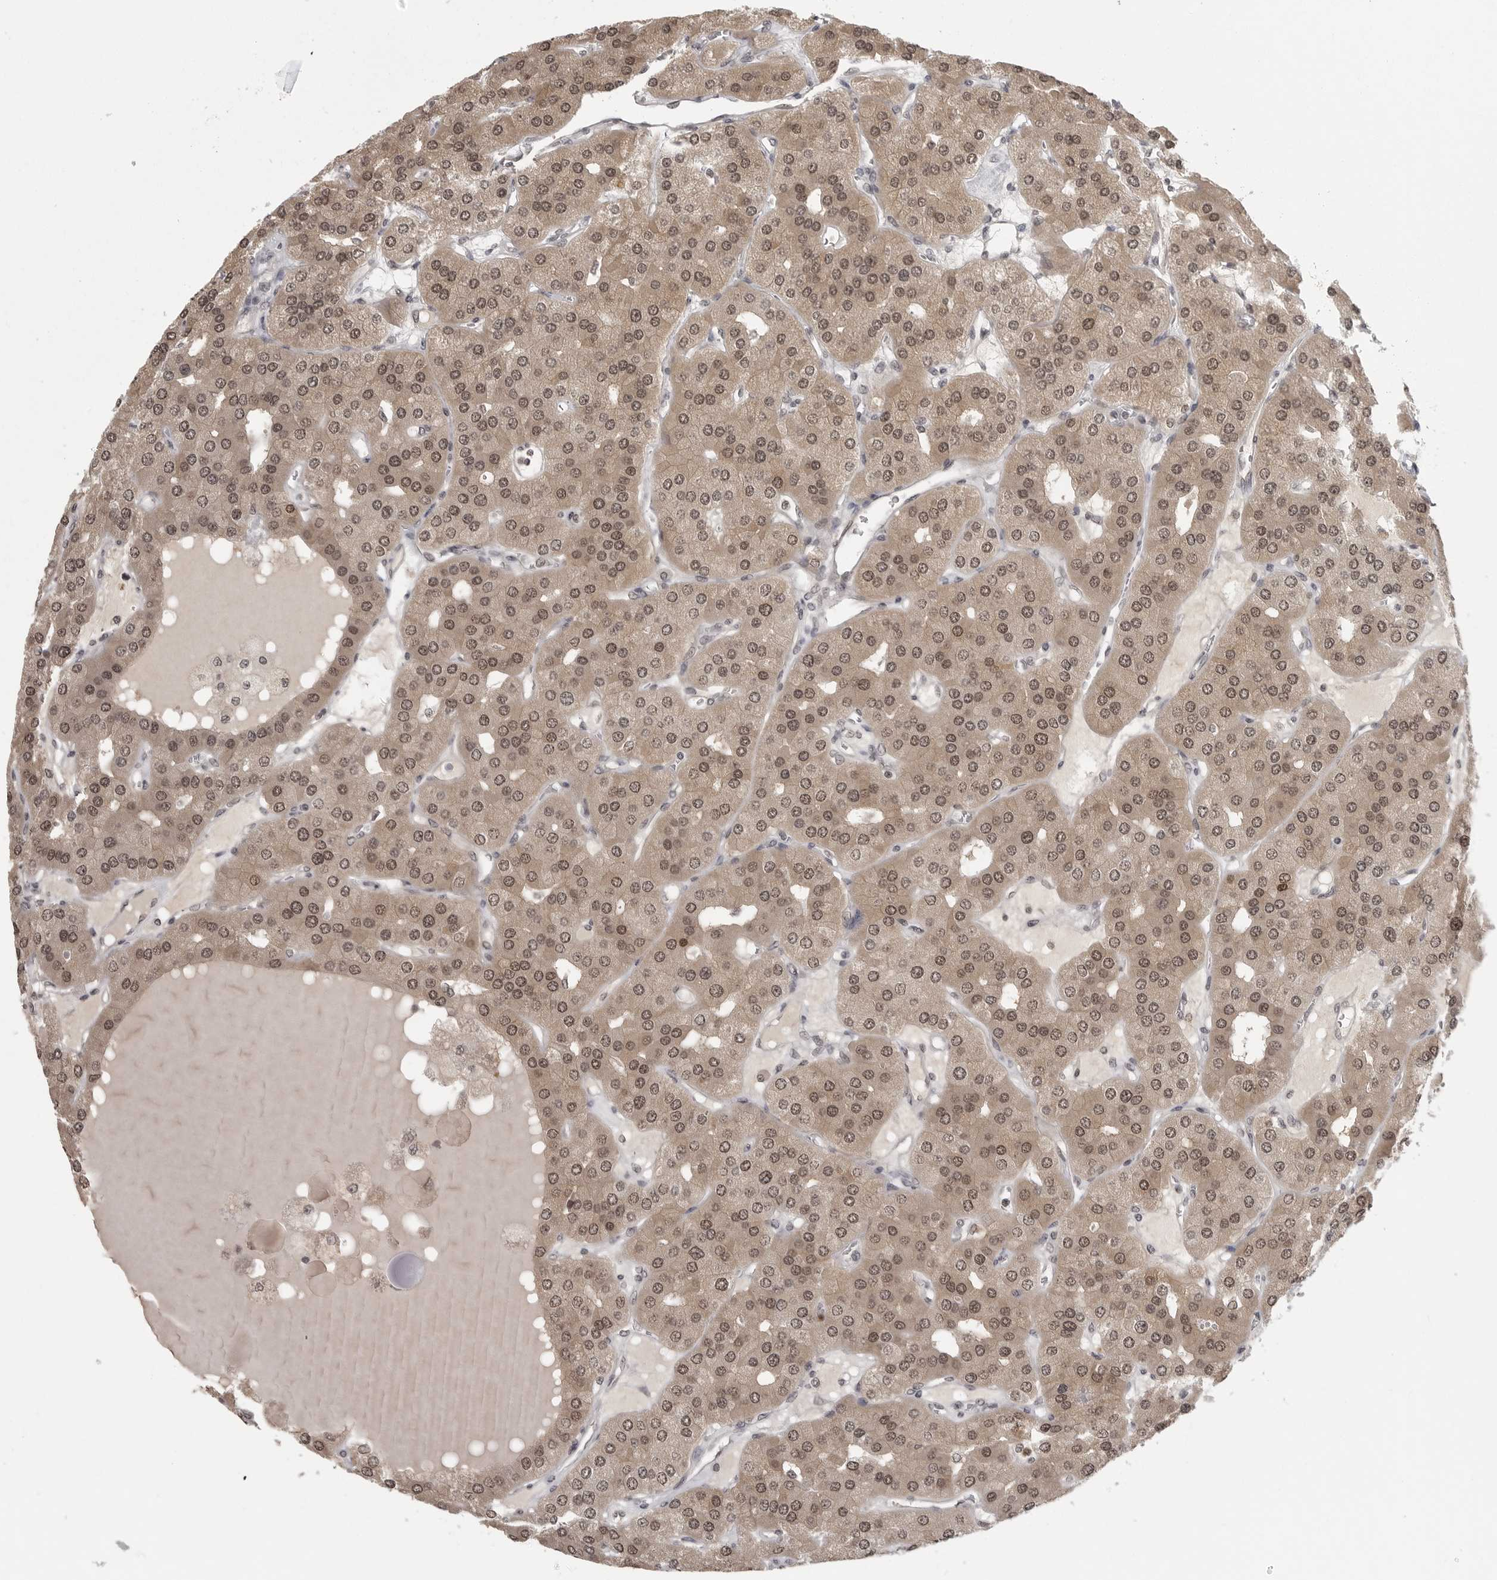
{"staining": {"intensity": "moderate", "quantity": ">75%", "location": "cytoplasmic/membranous,nuclear"}, "tissue": "parathyroid gland", "cell_type": "Glandular cells", "image_type": "normal", "snomed": [{"axis": "morphology", "description": "Normal tissue, NOS"}, {"axis": "morphology", "description": "Adenoma, NOS"}, {"axis": "topography", "description": "Parathyroid gland"}], "caption": "Protein staining of normal parathyroid gland exhibits moderate cytoplasmic/membranous,nuclear expression in approximately >75% of glandular cells. The protein is shown in brown color, while the nuclei are stained blue.", "gene": "PEG3", "patient": {"sex": "female", "age": 86}}